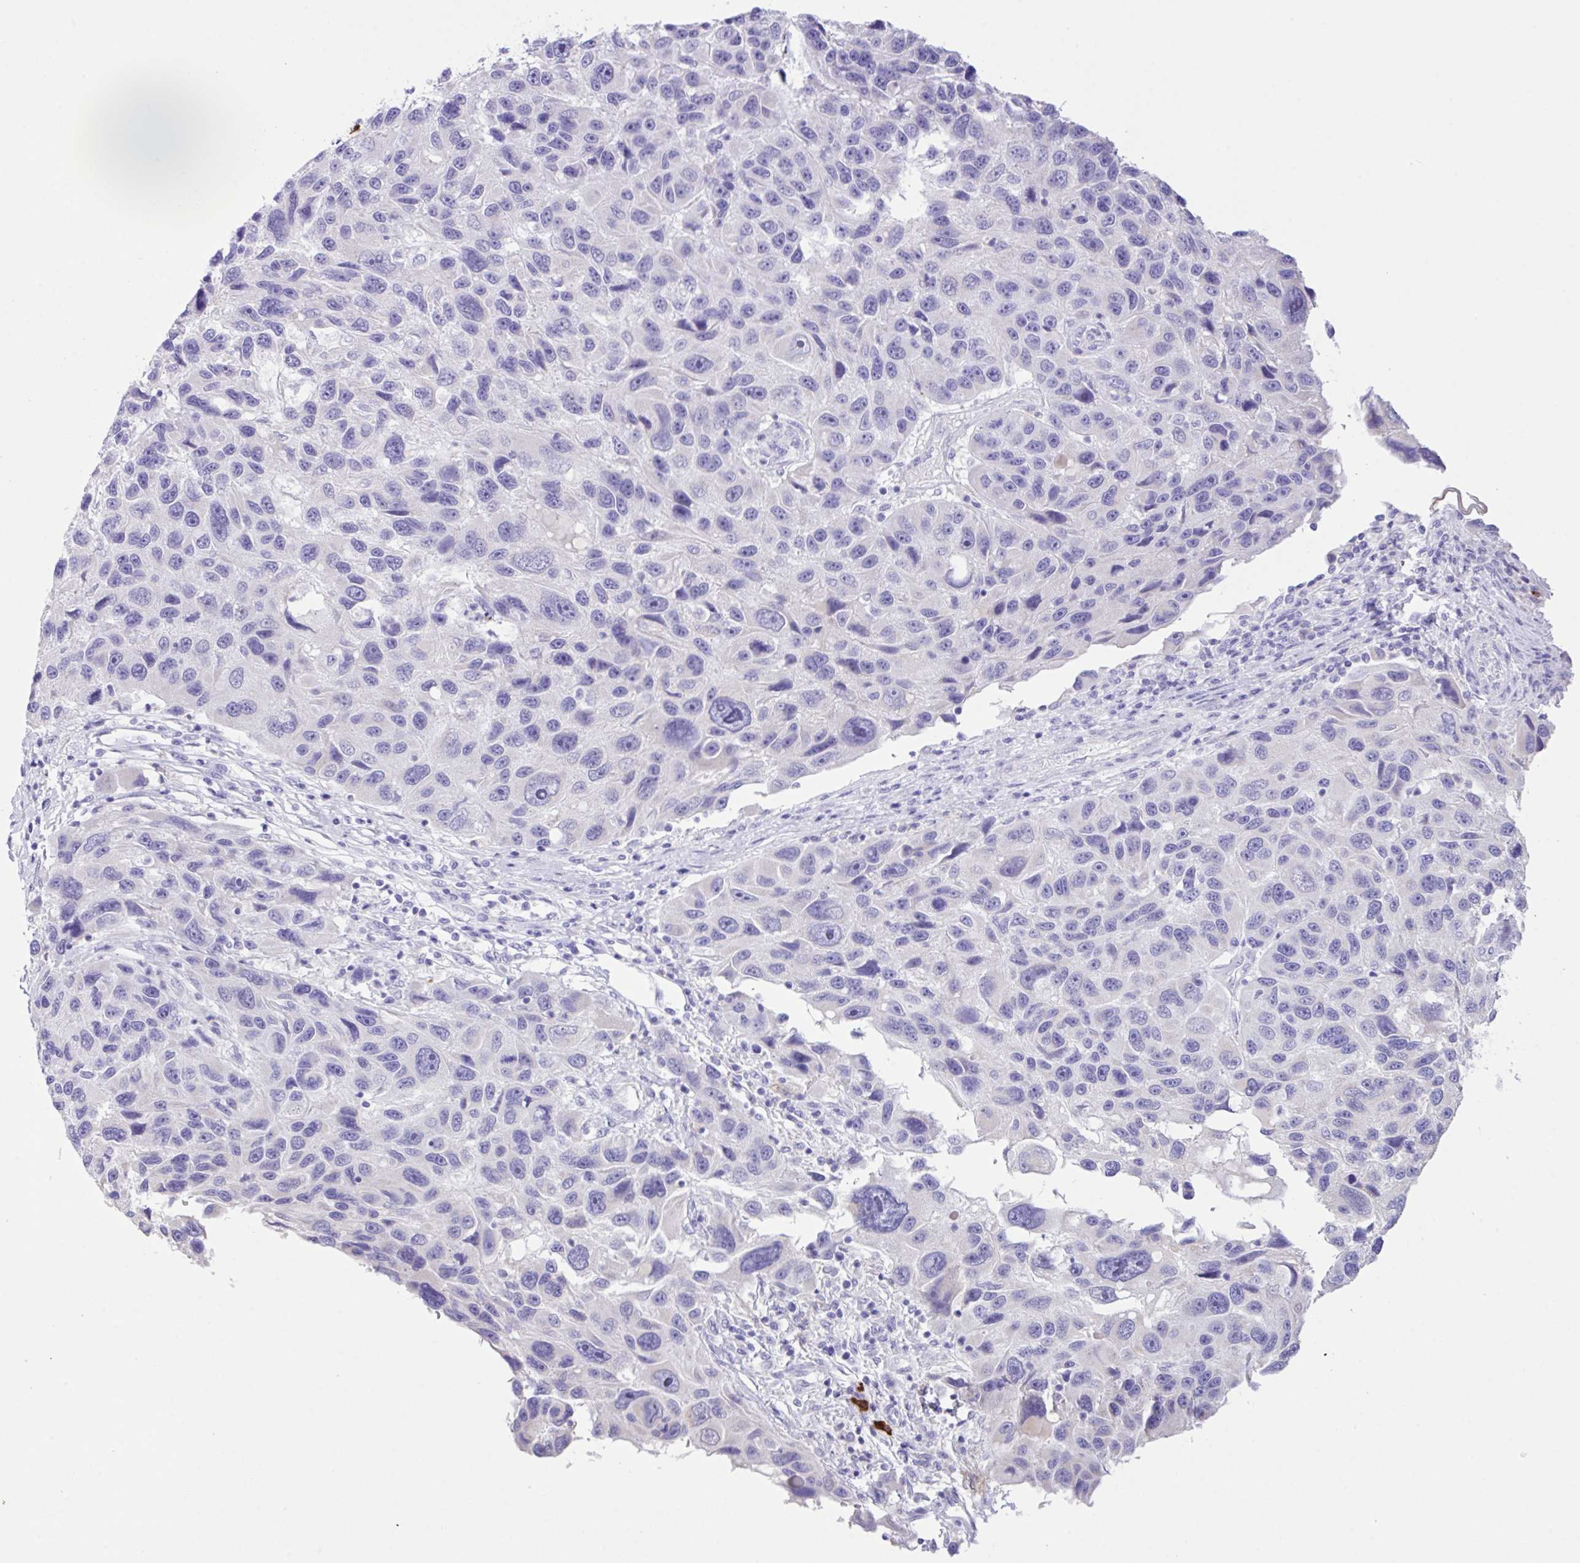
{"staining": {"intensity": "negative", "quantity": "none", "location": "none"}, "tissue": "melanoma", "cell_type": "Tumor cells", "image_type": "cancer", "snomed": [{"axis": "morphology", "description": "Malignant melanoma, NOS"}, {"axis": "topography", "description": "Skin"}], "caption": "Tumor cells are negative for protein expression in human malignant melanoma.", "gene": "CST11", "patient": {"sex": "male", "age": 53}}